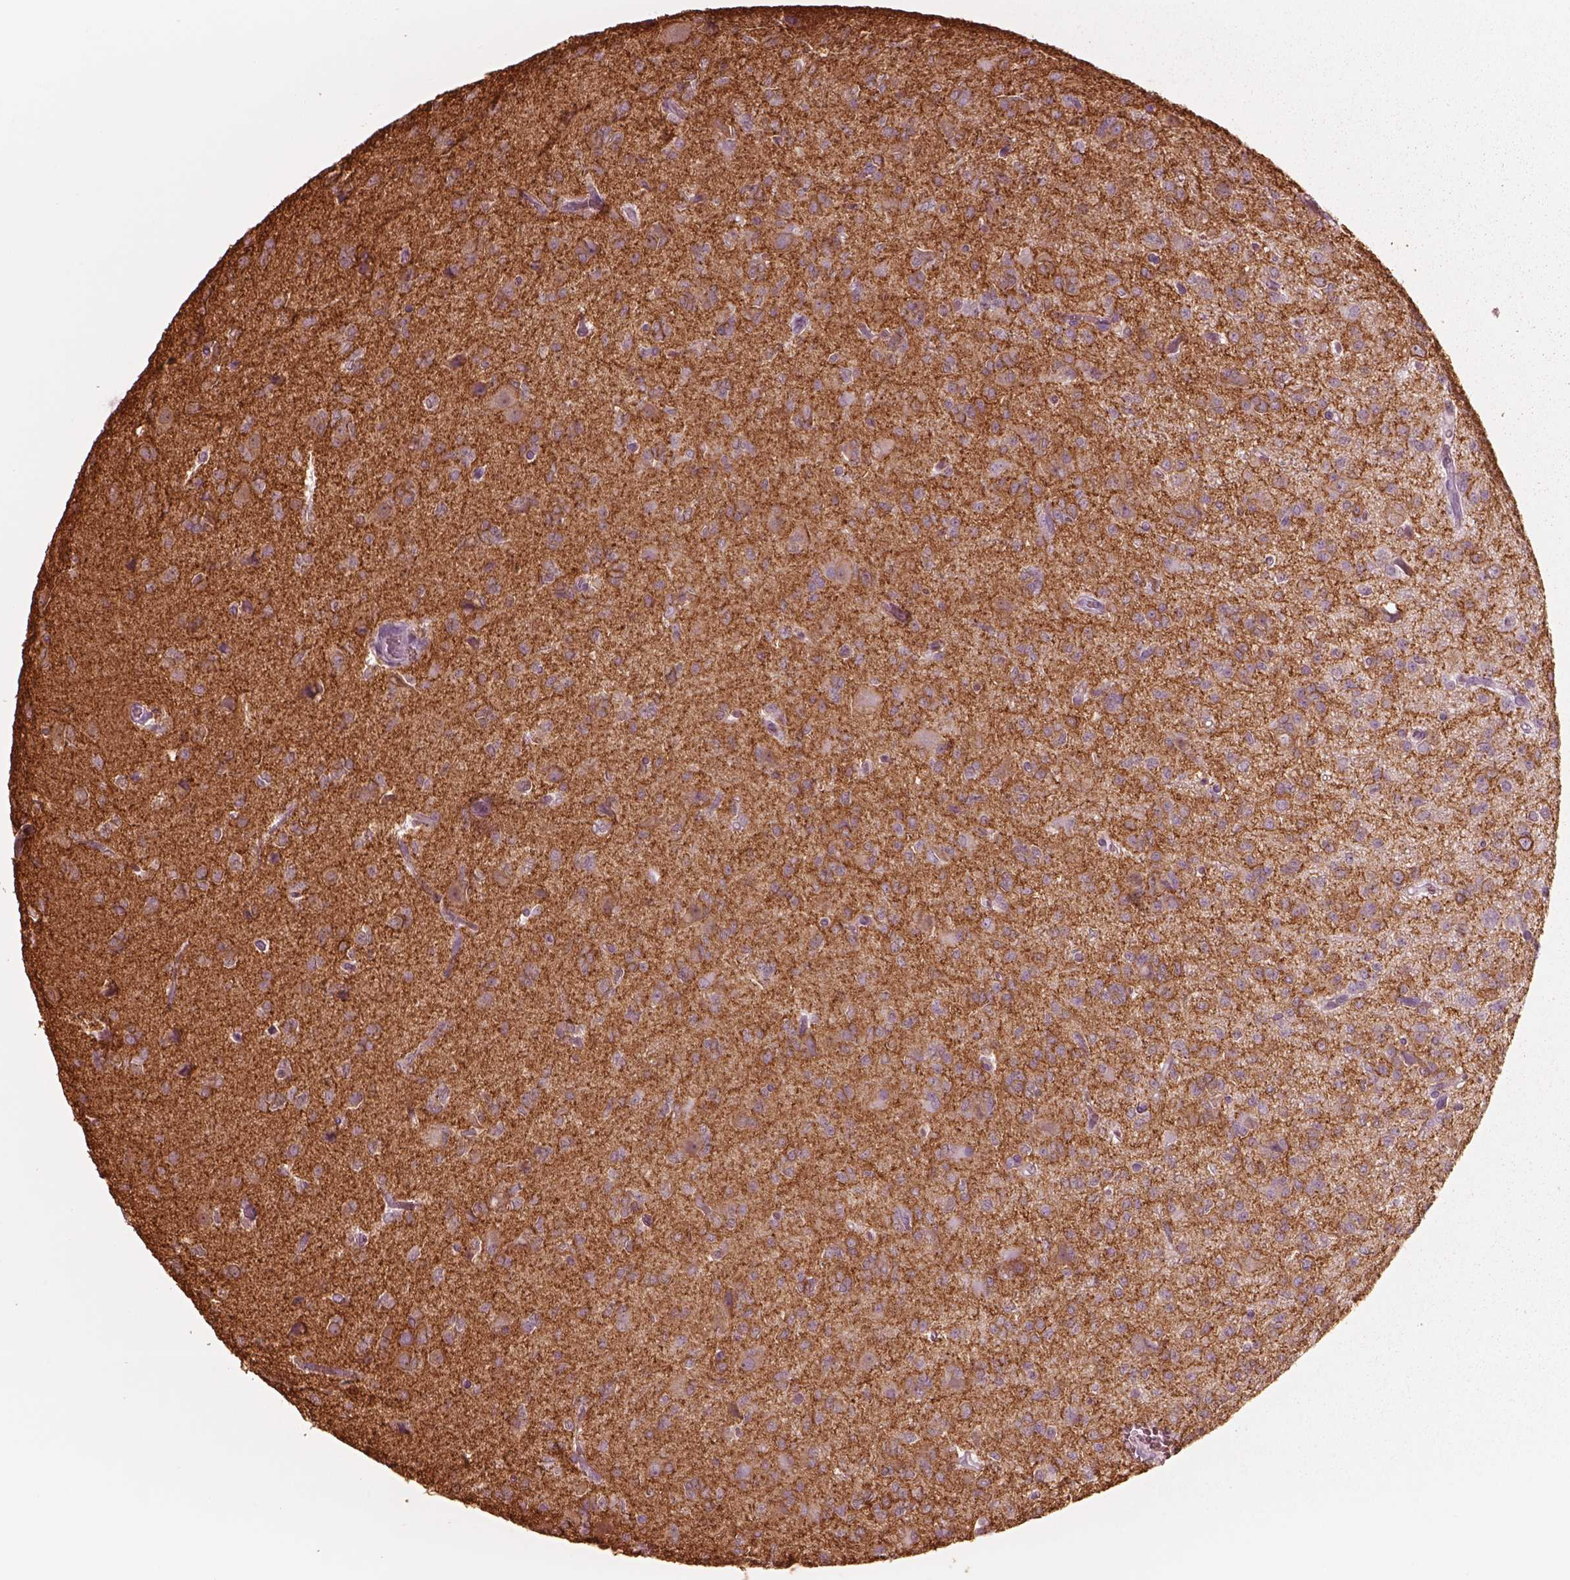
{"staining": {"intensity": "negative", "quantity": "none", "location": "none"}, "tissue": "glioma", "cell_type": "Tumor cells", "image_type": "cancer", "snomed": [{"axis": "morphology", "description": "Glioma, malignant, Low grade"}, {"axis": "topography", "description": "Brain"}], "caption": "A high-resolution photomicrograph shows immunohistochemistry (IHC) staining of glioma, which demonstrates no significant staining in tumor cells.", "gene": "GPRIN1", "patient": {"sex": "male", "age": 27}}